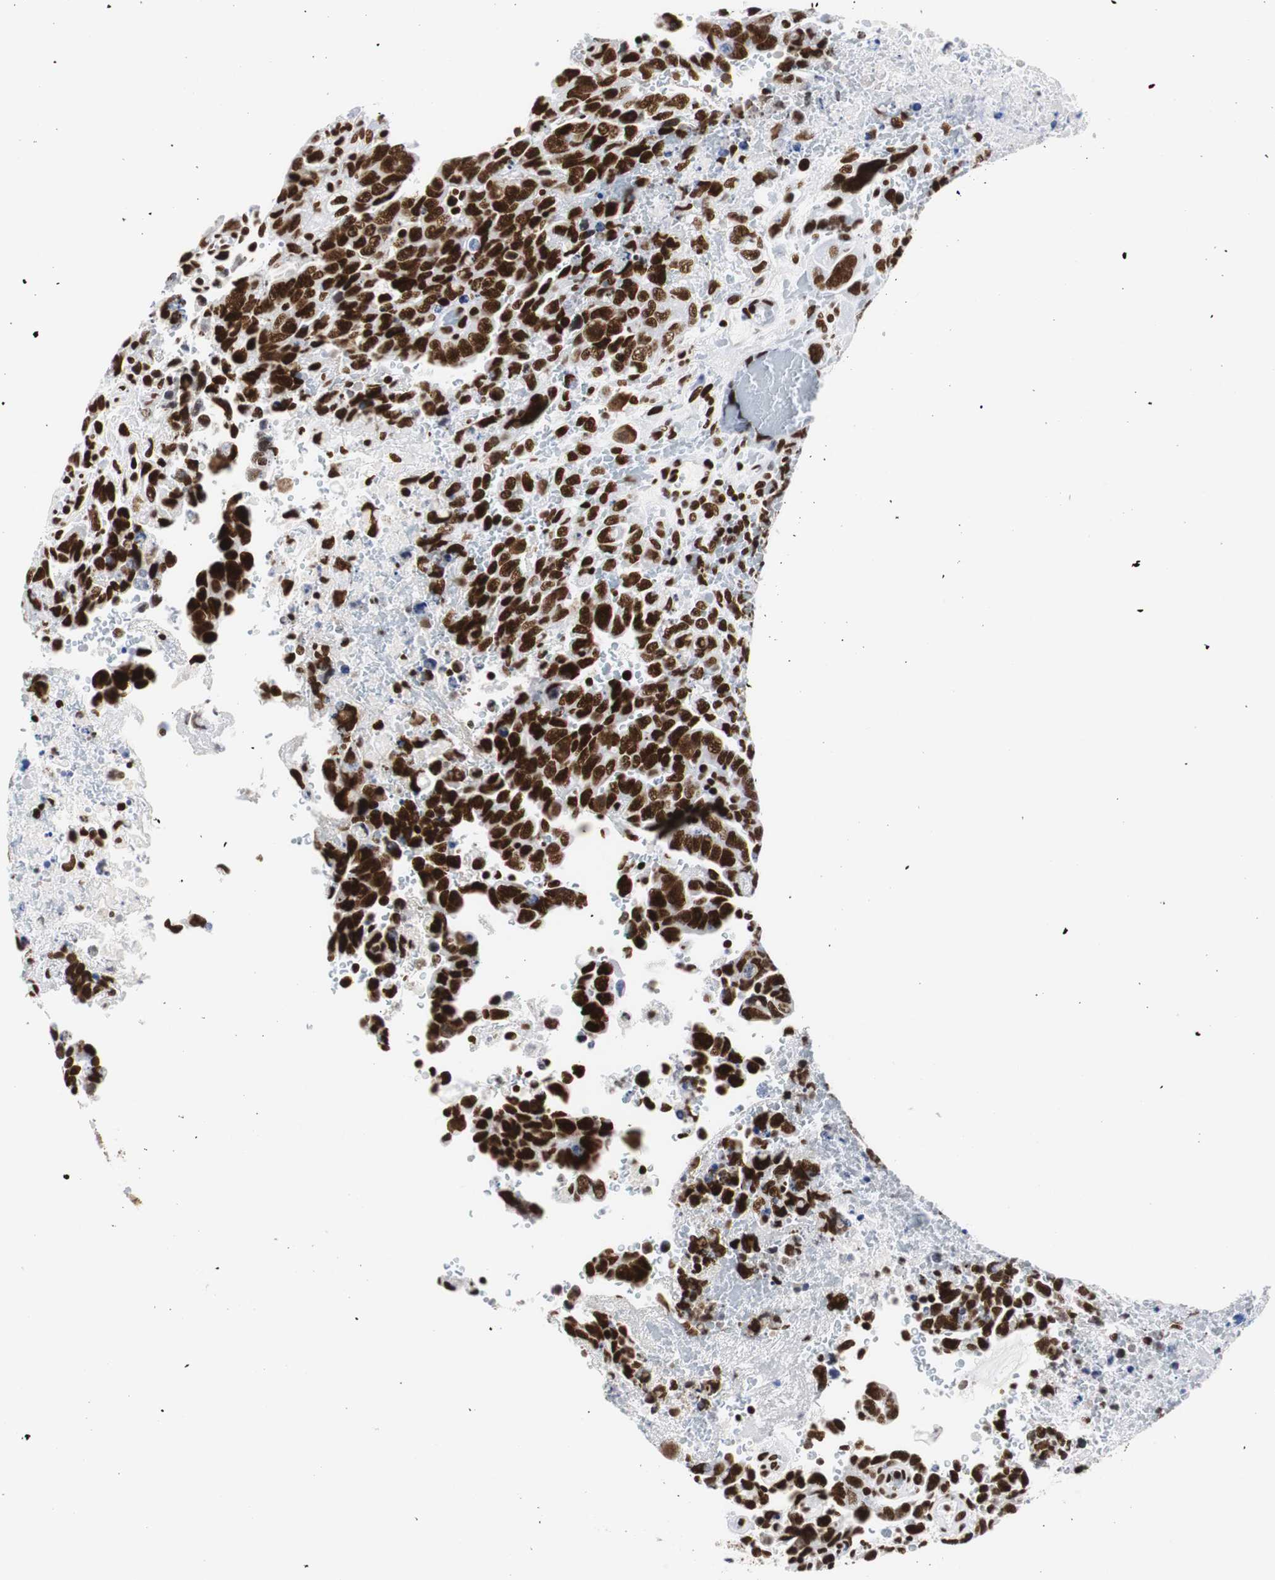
{"staining": {"intensity": "strong", "quantity": ">75%", "location": "nuclear"}, "tissue": "testis cancer", "cell_type": "Tumor cells", "image_type": "cancer", "snomed": [{"axis": "morphology", "description": "Carcinoma, Embryonal, NOS"}, {"axis": "topography", "description": "Testis"}], "caption": "IHC histopathology image of neoplastic tissue: embryonal carcinoma (testis) stained using IHC displays high levels of strong protein expression localized specifically in the nuclear of tumor cells, appearing as a nuclear brown color.", "gene": "HNRNPH2", "patient": {"sex": "male", "age": 28}}